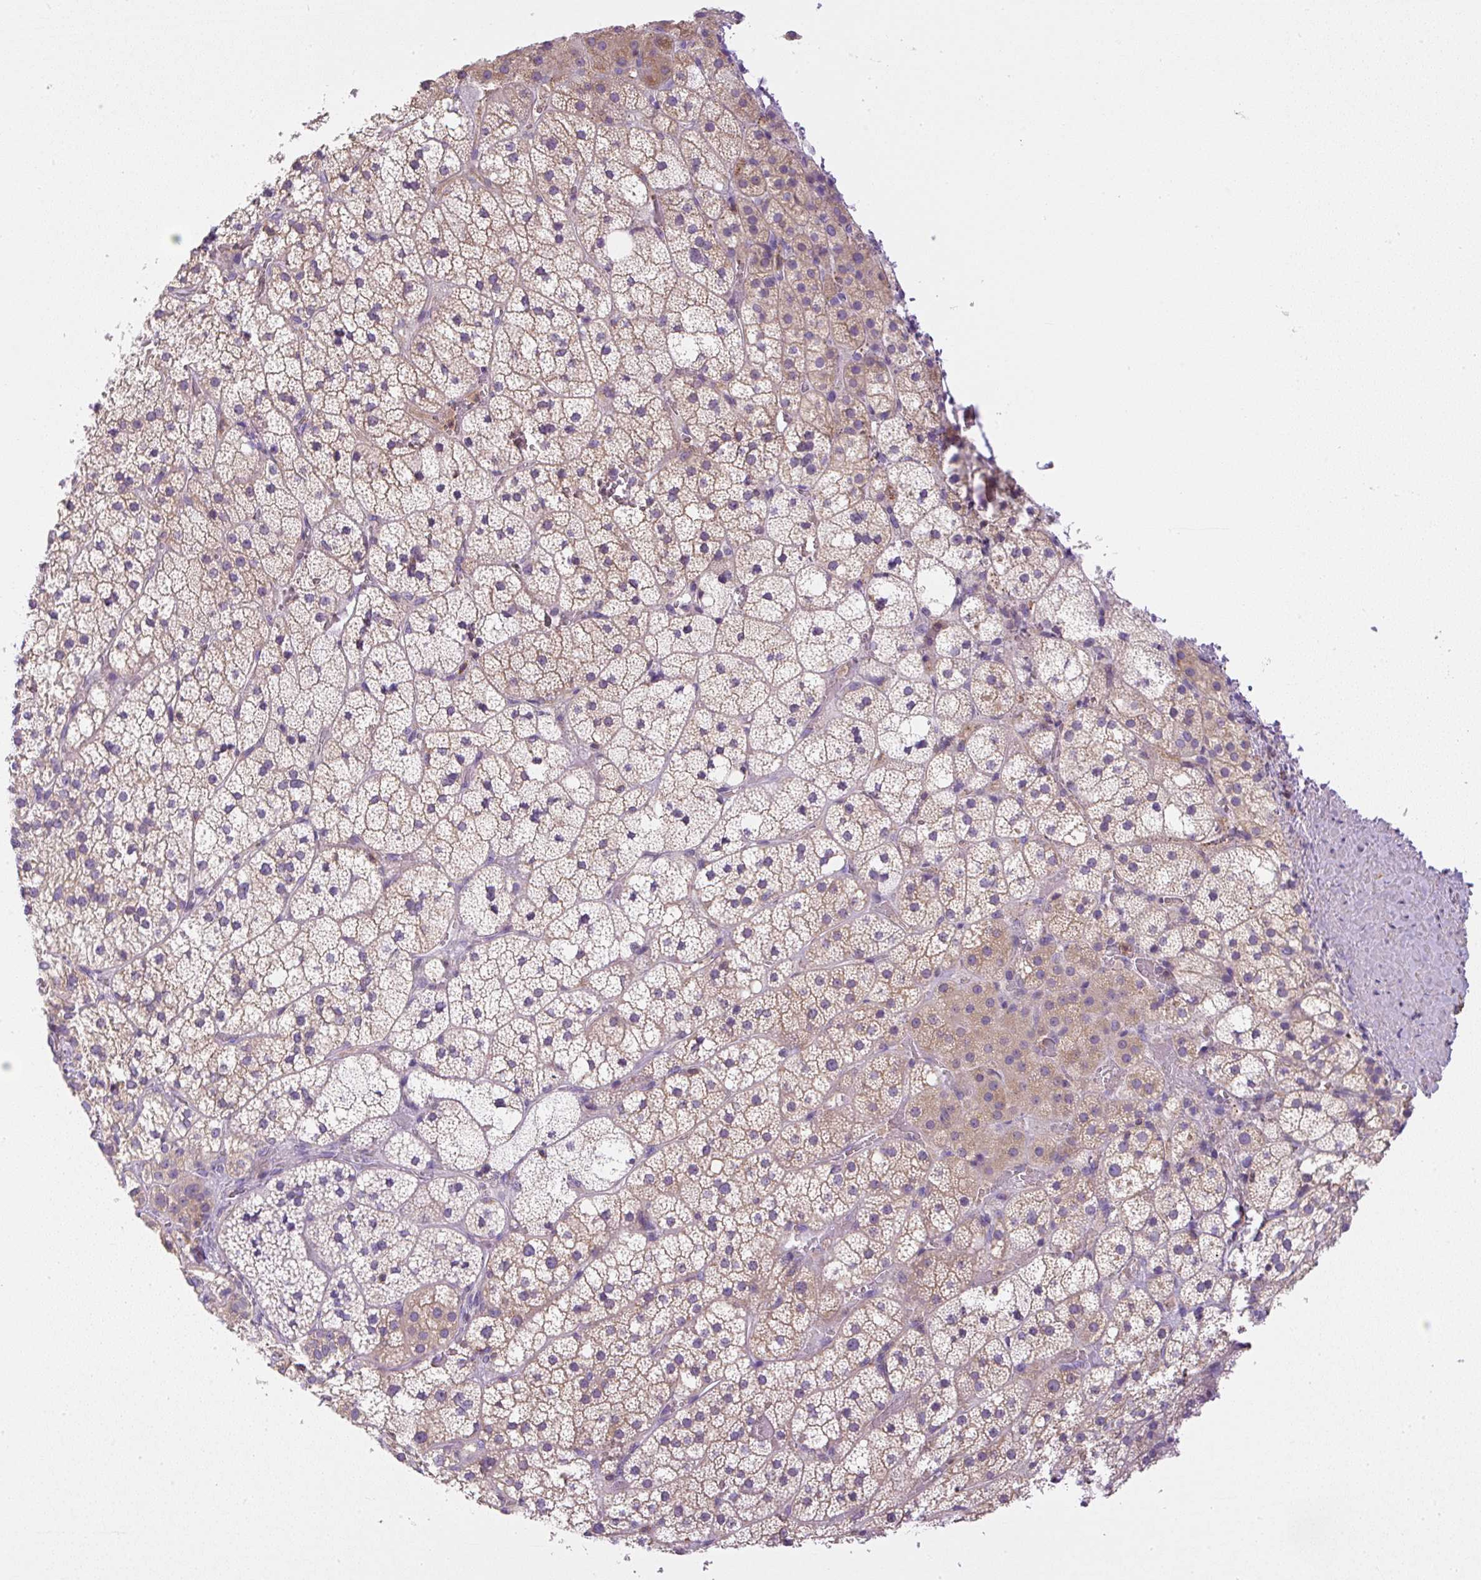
{"staining": {"intensity": "moderate", "quantity": "25%-75%", "location": "cytoplasmic/membranous"}, "tissue": "adrenal gland", "cell_type": "Glandular cells", "image_type": "normal", "snomed": [{"axis": "morphology", "description": "Normal tissue, NOS"}, {"axis": "topography", "description": "Adrenal gland"}], "caption": "Protein expression analysis of benign human adrenal gland reveals moderate cytoplasmic/membranous positivity in about 25%-75% of glandular cells. The staining was performed using DAB (3,3'-diaminobenzidine), with brown indicating positive protein expression. Nuclei are stained blue with hematoxylin.", "gene": "PIP5KL1", "patient": {"sex": "male", "age": 53}}